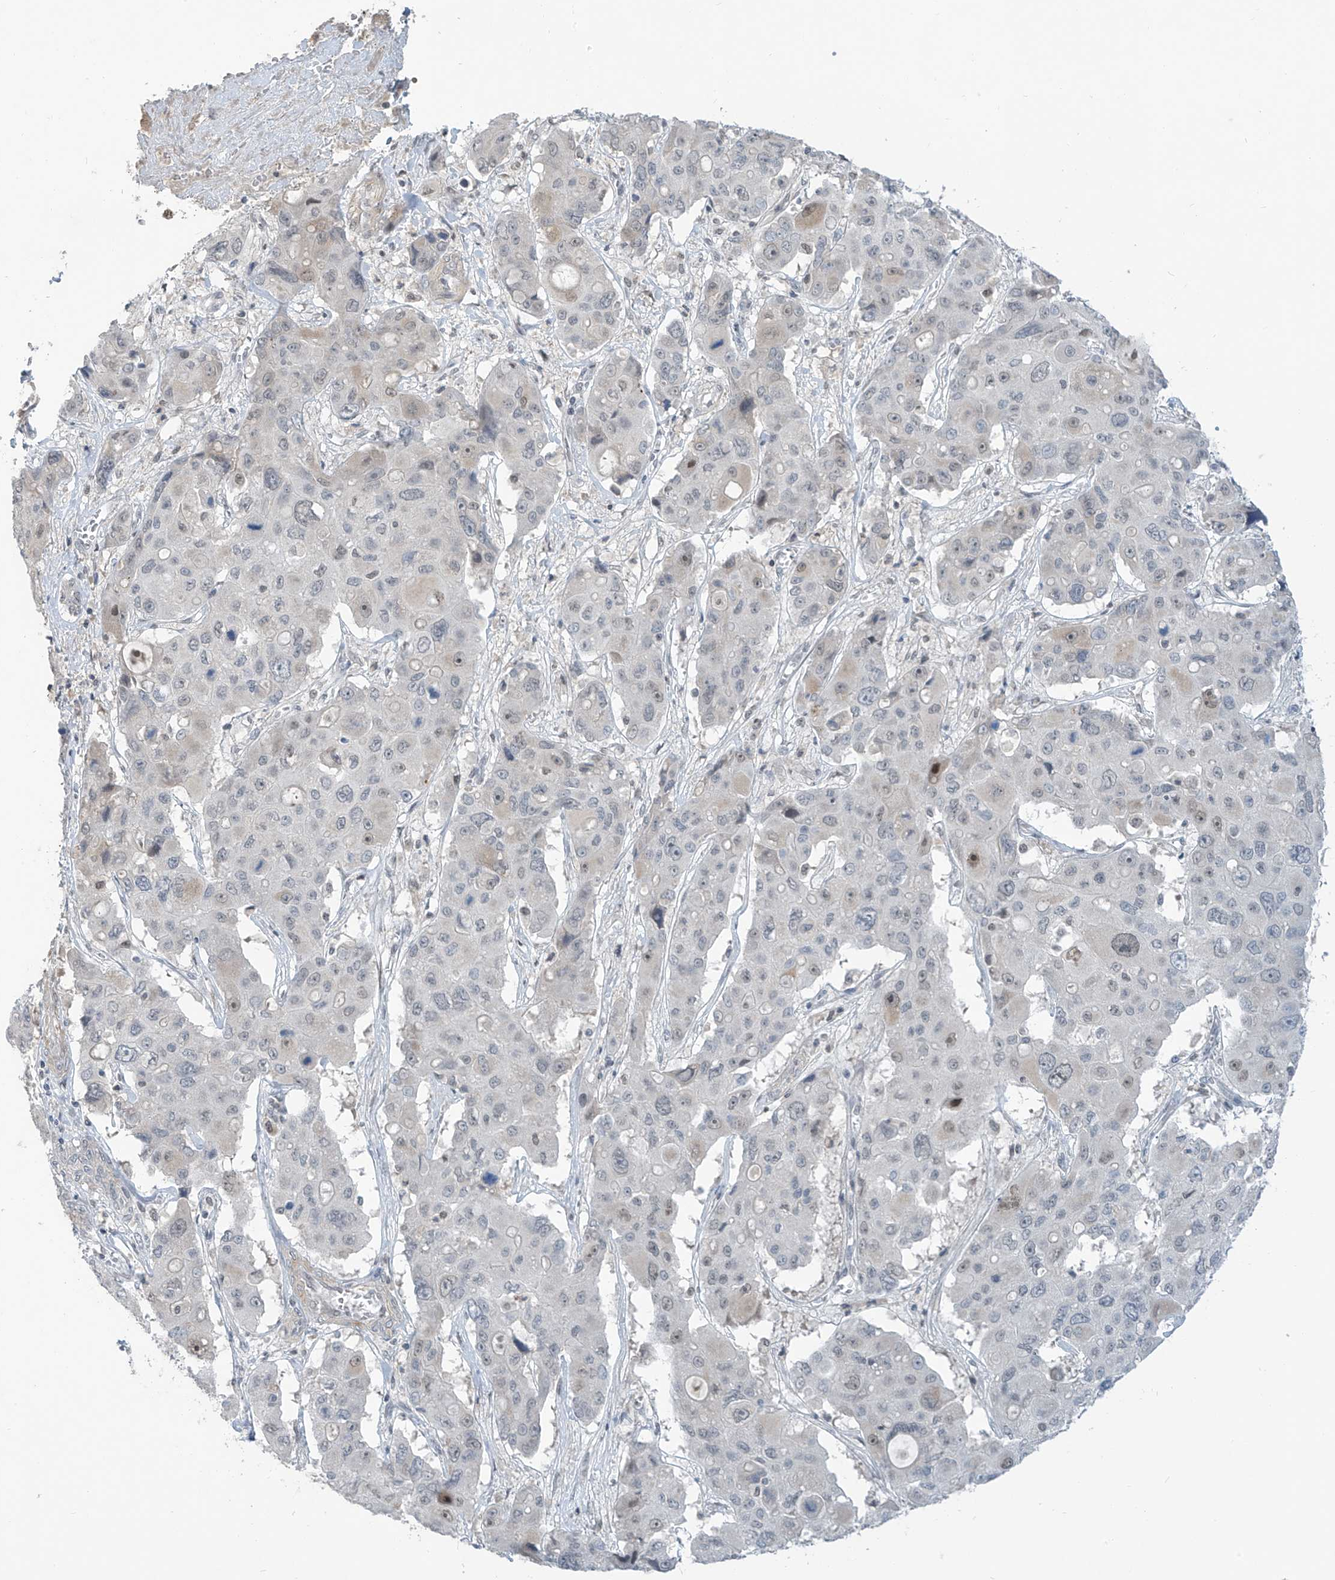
{"staining": {"intensity": "negative", "quantity": "none", "location": "none"}, "tissue": "liver cancer", "cell_type": "Tumor cells", "image_type": "cancer", "snomed": [{"axis": "morphology", "description": "Cholangiocarcinoma"}, {"axis": "topography", "description": "Liver"}], "caption": "Immunohistochemistry micrograph of liver cancer stained for a protein (brown), which reveals no expression in tumor cells.", "gene": "METAP1D", "patient": {"sex": "male", "age": 67}}